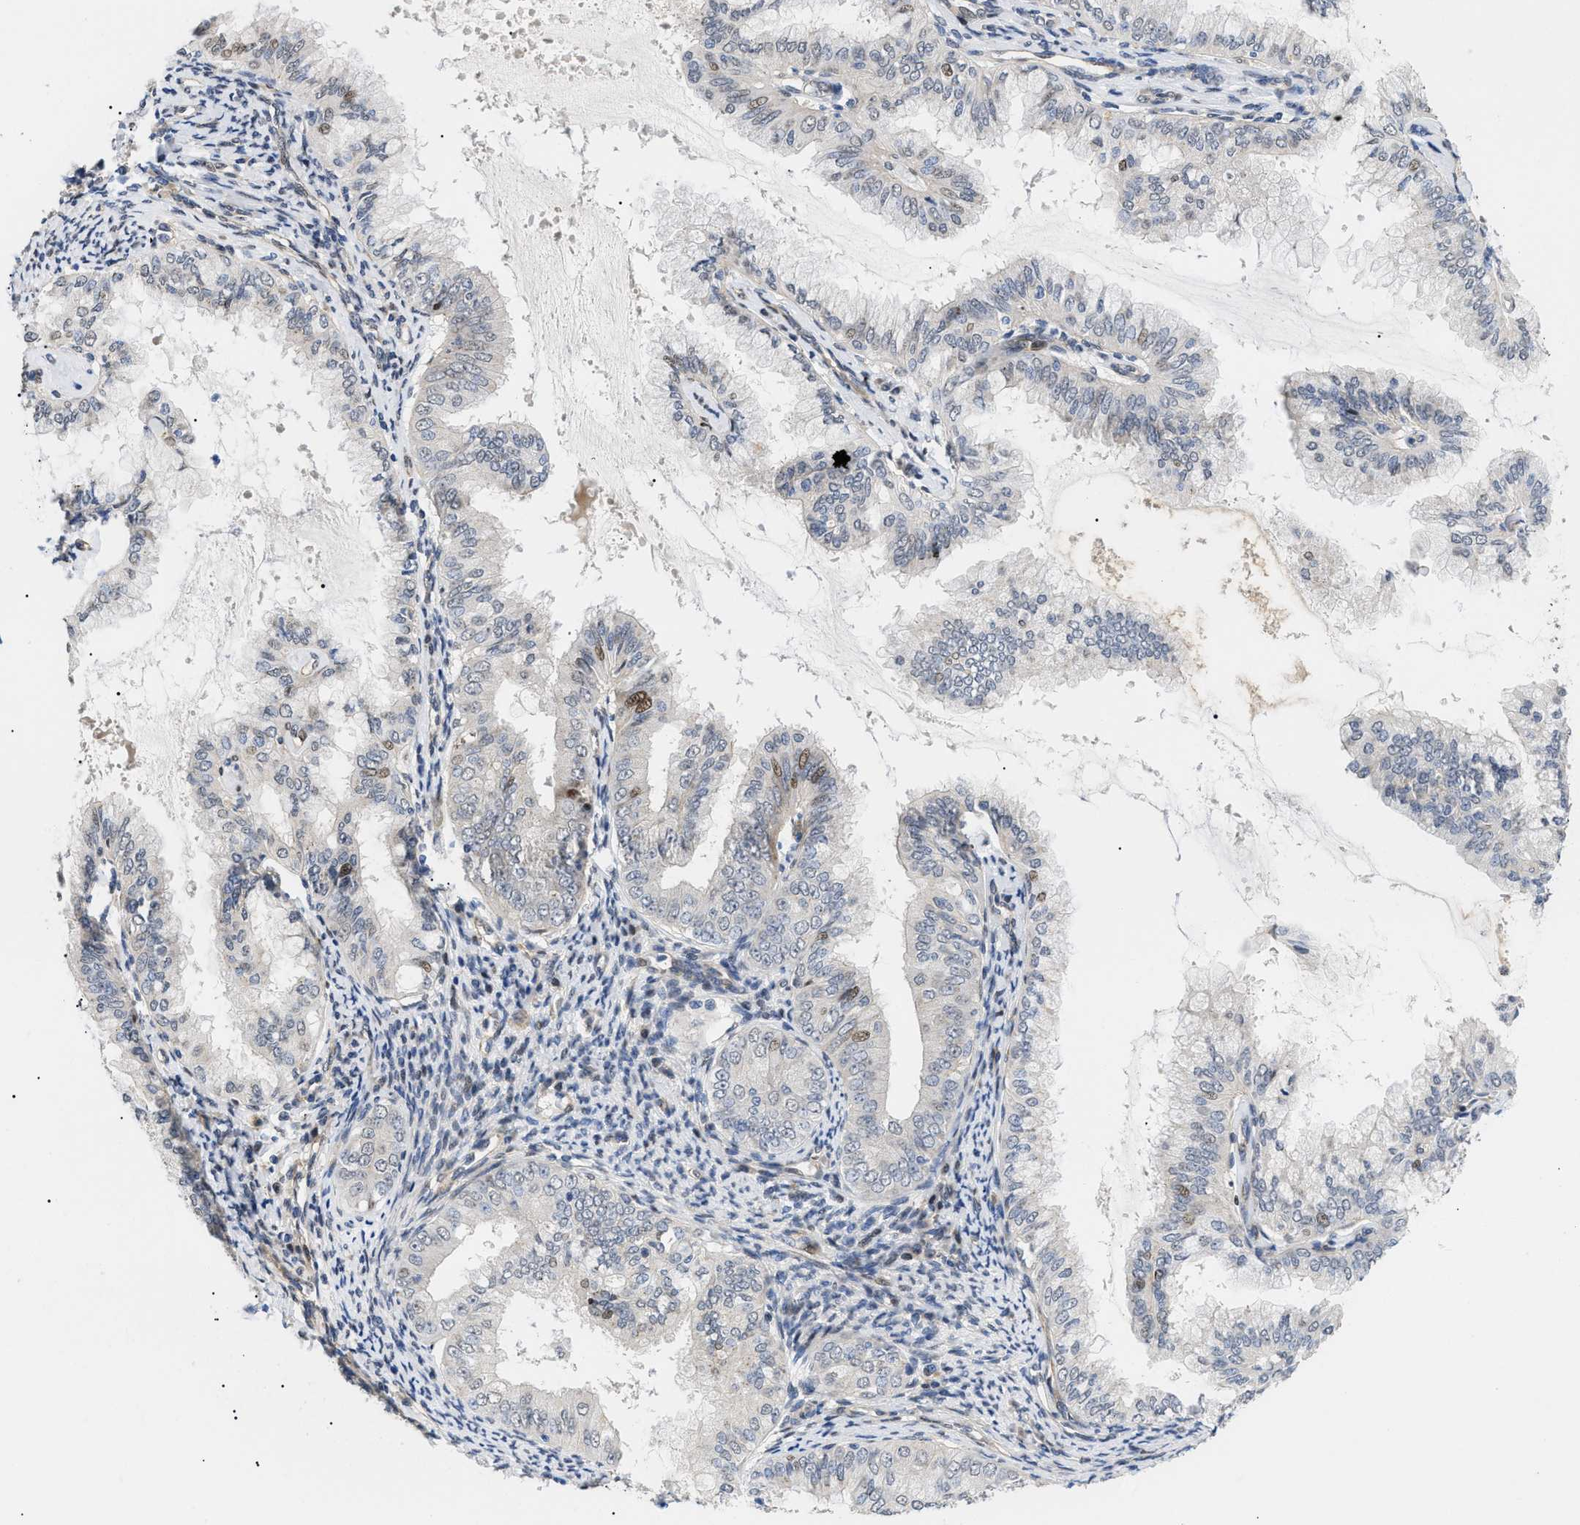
{"staining": {"intensity": "weak", "quantity": "<25%", "location": "nuclear"}, "tissue": "endometrial cancer", "cell_type": "Tumor cells", "image_type": "cancer", "snomed": [{"axis": "morphology", "description": "Adenocarcinoma, NOS"}, {"axis": "topography", "description": "Endometrium"}], "caption": "DAB immunohistochemical staining of endometrial cancer displays no significant staining in tumor cells.", "gene": "SFXN5", "patient": {"sex": "female", "age": 63}}